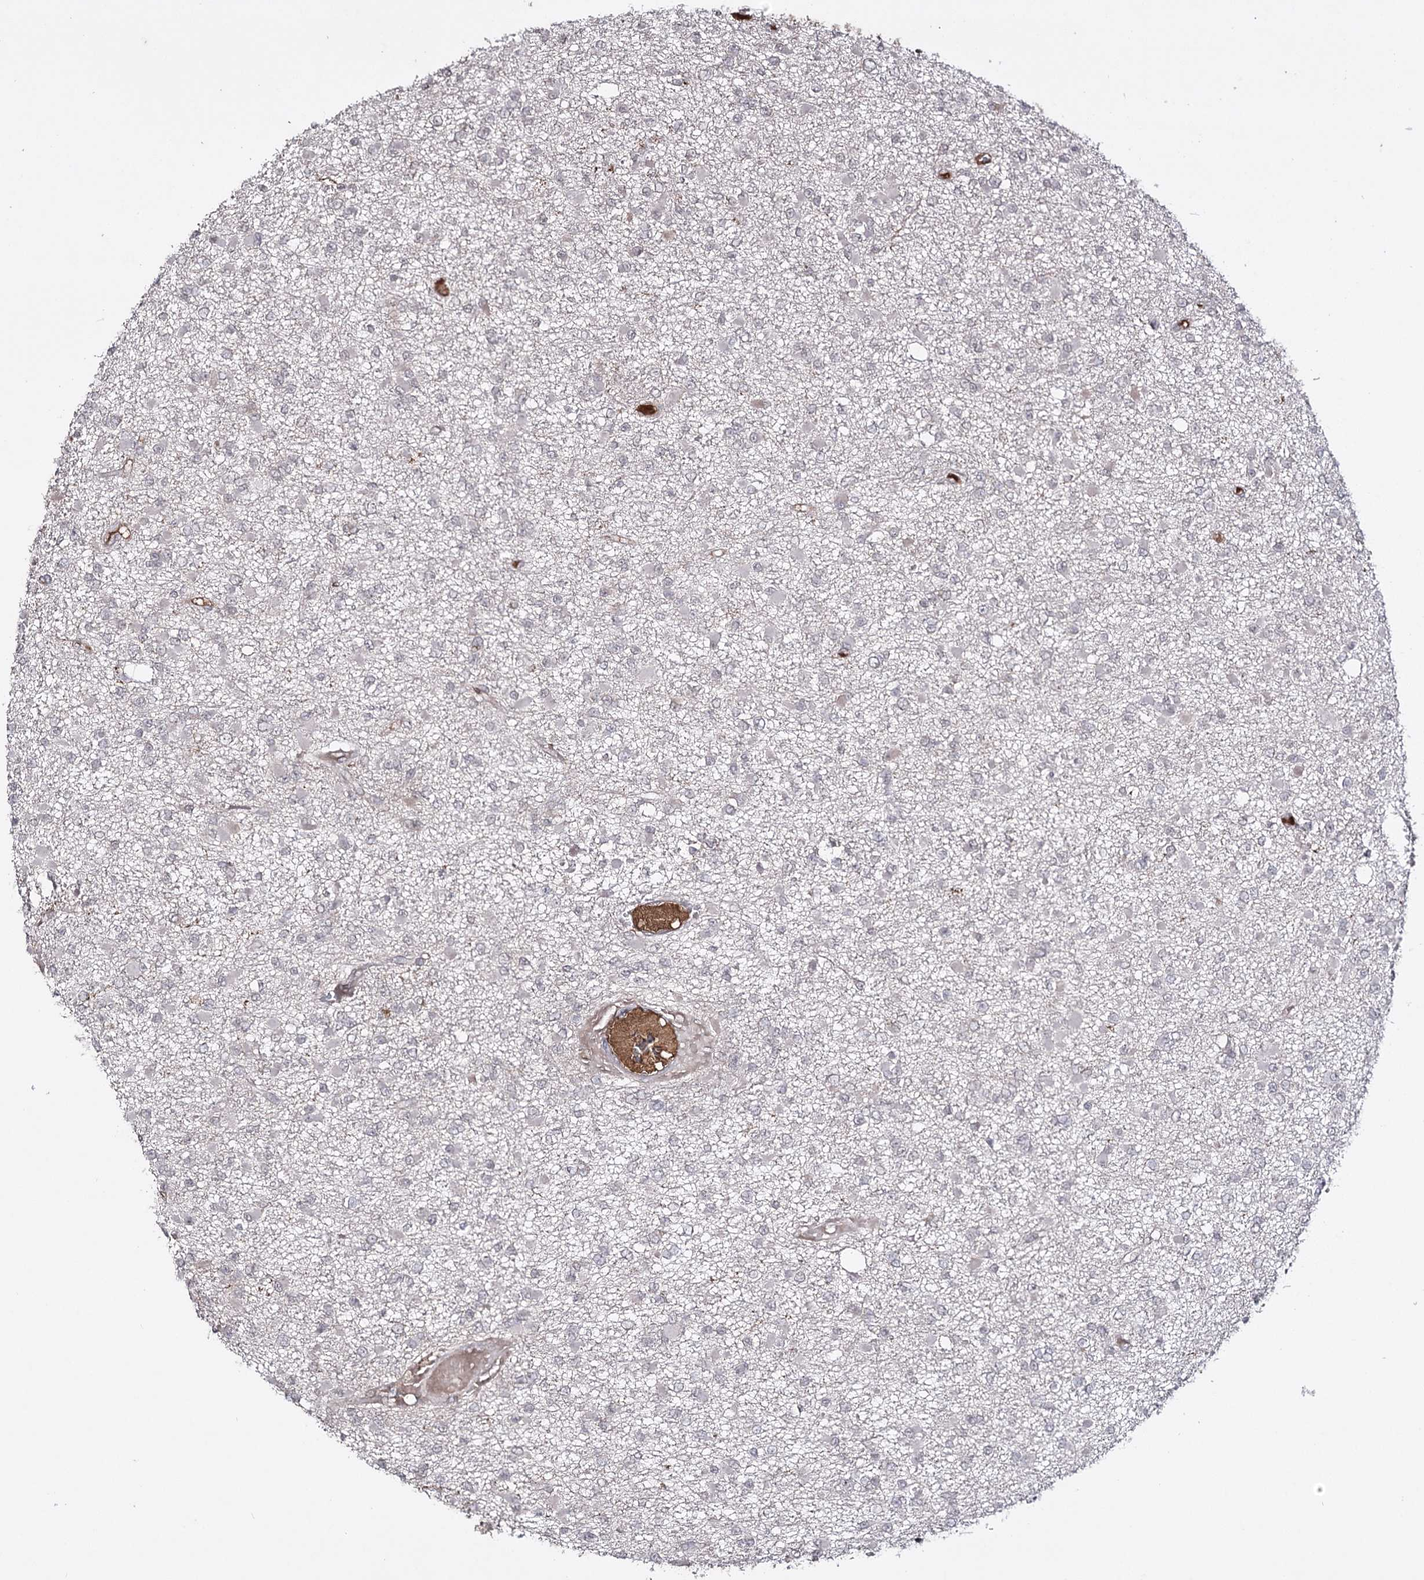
{"staining": {"intensity": "negative", "quantity": "none", "location": "none"}, "tissue": "glioma", "cell_type": "Tumor cells", "image_type": "cancer", "snomed": [{"axis": "morphology", "description": "Glioma, malignant, Low grade"}, {"axis": "topography", "description": "Brain"}], "caption": "The histopathology image reveals no staining of tumor cells in malignant low-grade glioma.", "gene": "SYNGR3", "patient": {"sex": "female", "age": 22}}